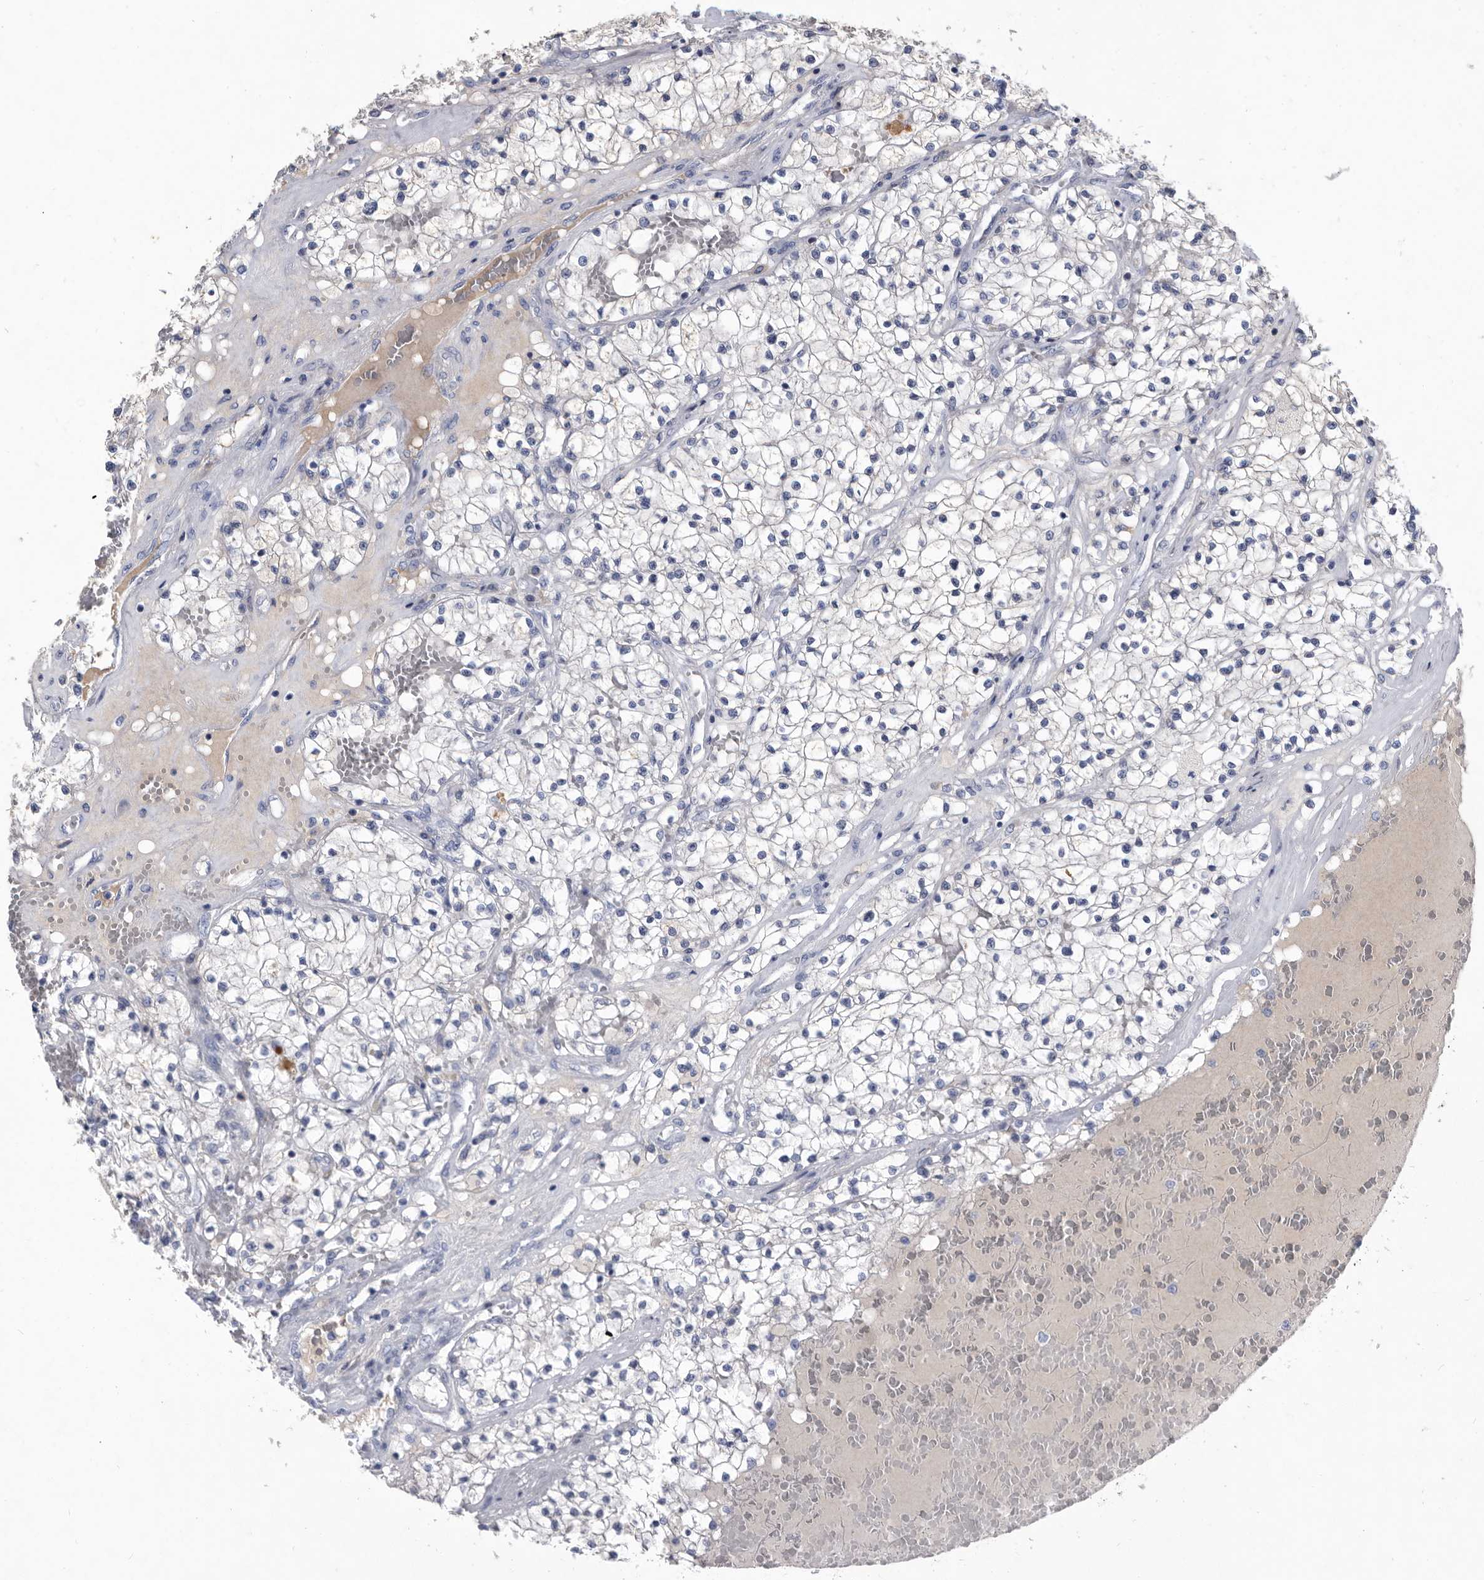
{"staining": {"intensity": "negative", "quantity": "none", "location": "none"}, "tissue": "renal cancer", "cell_type": "Tumor cells", "image_type": "cancer", "snomed": [{"axis": "morphology", "description": "Normal tissue, NOS"}, {"axis": "morphology", "description": "Adenocarcinoma, NOS"}, {"axis": "topography", "description": "Kidney"}], "caption": "Protein analysis of renal adenocarcinoma shows no significant positivity in tumor cells.", "gene": "BTBD6", "patient": {"sex": "male", "age": 68}}